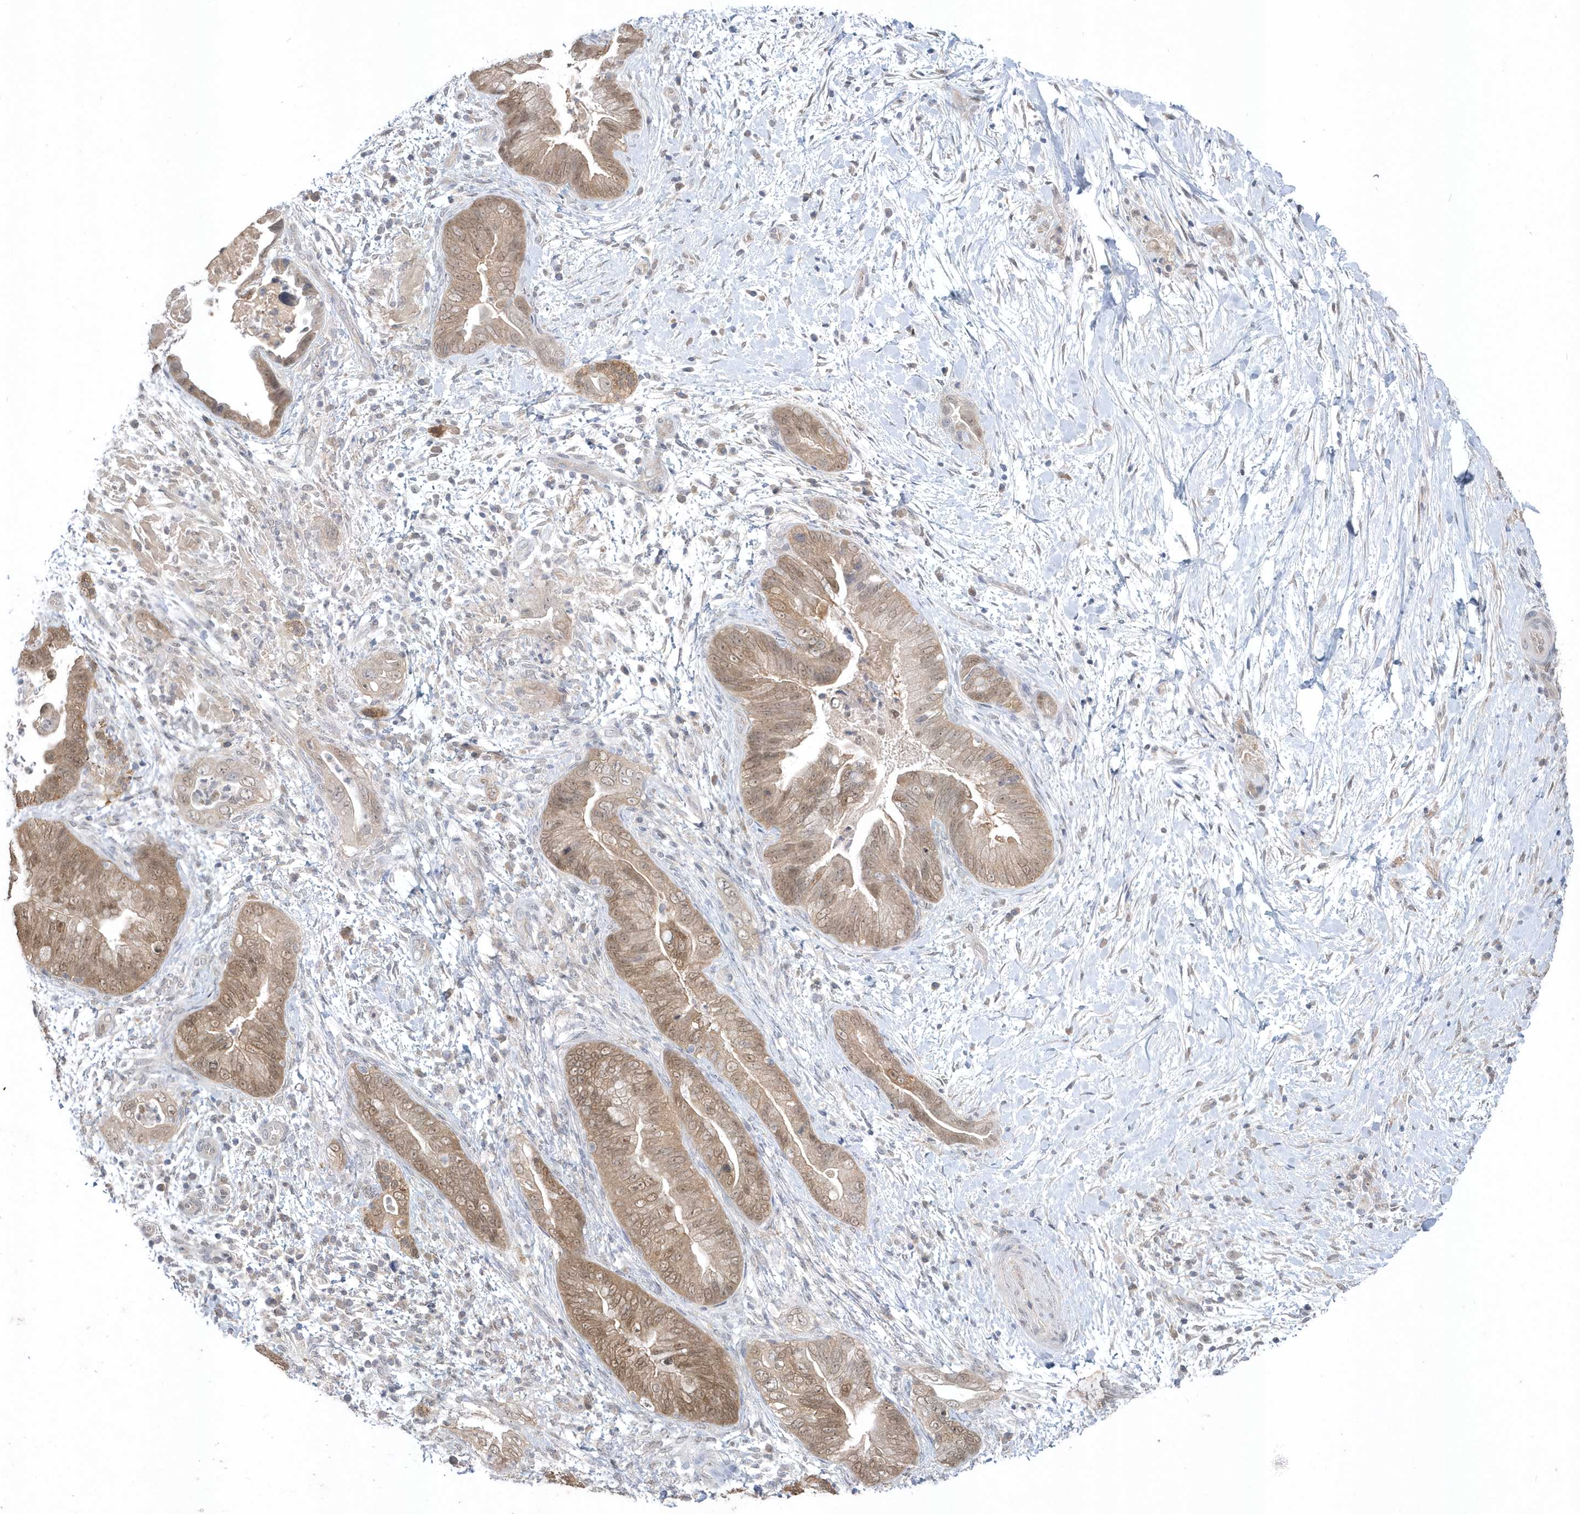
{"staining": {"intensity": "moderate", "quantity": ">75%", "location": "cytoplasmic/membranous,nuclear"}, "tissue": "pancreatic cancer", "cell_type": "Tumor cells", "image_type": "cancer", "snomed": [{"axis": "morphology", "description": "Adenocarcinoma, NOS"}, {"axis": "topography", "description": "Pancreas"}], "caption": "An image showing moderate cytoplasmic/membranous and nuclear staining in about >75% of tumor cells in pancreatic cancer, as visualized by brown immunohistochemical staining.", "gene": "AKR7A2", "patient": {"sex": "male", "age": 75}}